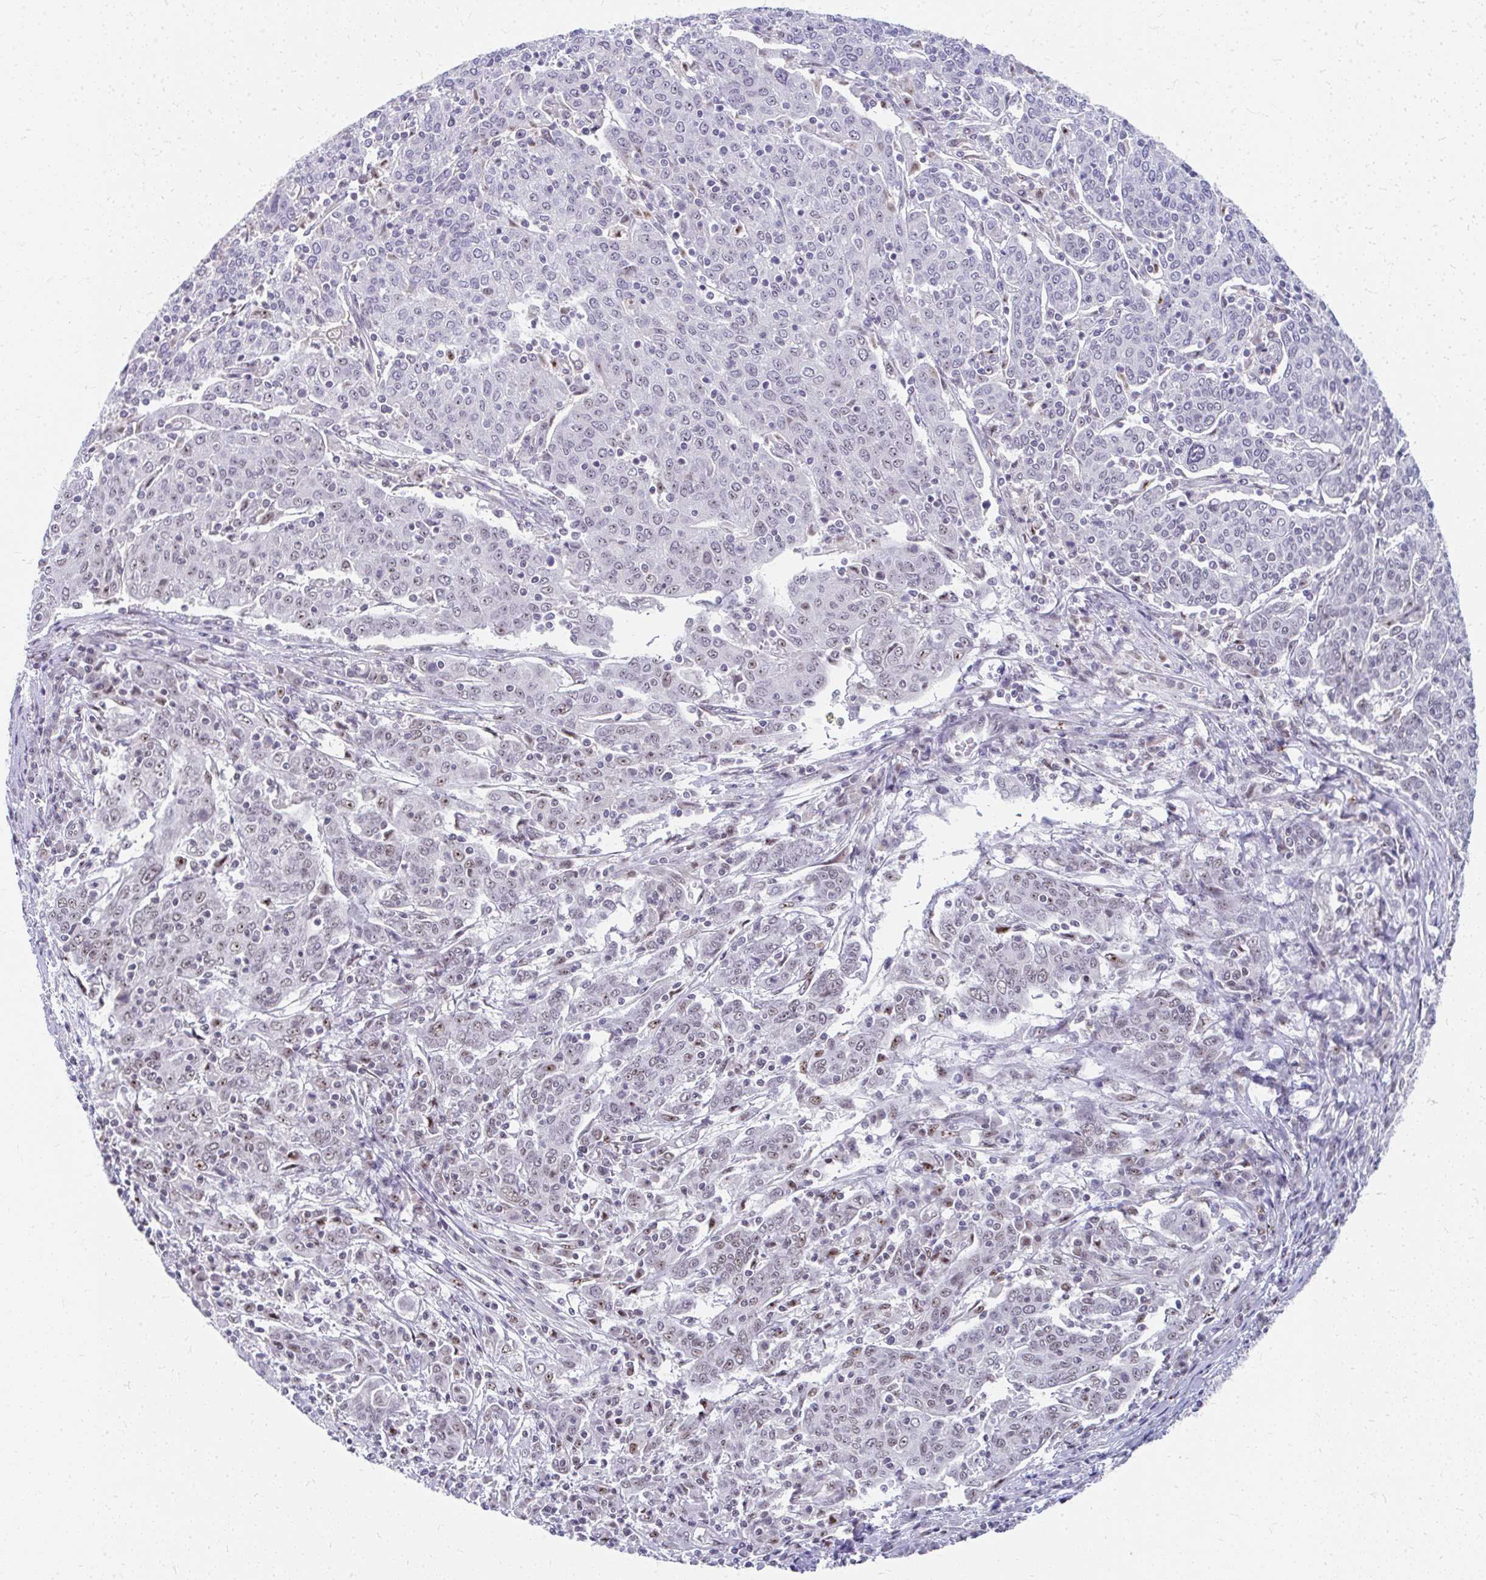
{"staining": {"intensity": "moderate", "quantity": "<25%", "location": "nuclear"}, "tissue": "cervical cancer", "cell_type": "Tumor cells", "image_type": "cancer", "snomed": [{"axis": "morphology", "description": "Squamous cell carcinoma, NOS"}, {"axis": "topography", "description": "Cervix"}], "caption": "Human squamous cell carcinoma (cervical) stained with a brown dye reveals moderate nuclear positive positivity in approximately <25% of tumor cells.", "gene": "GTF2H1", "patient": {"sex": "female", "age": 67}}